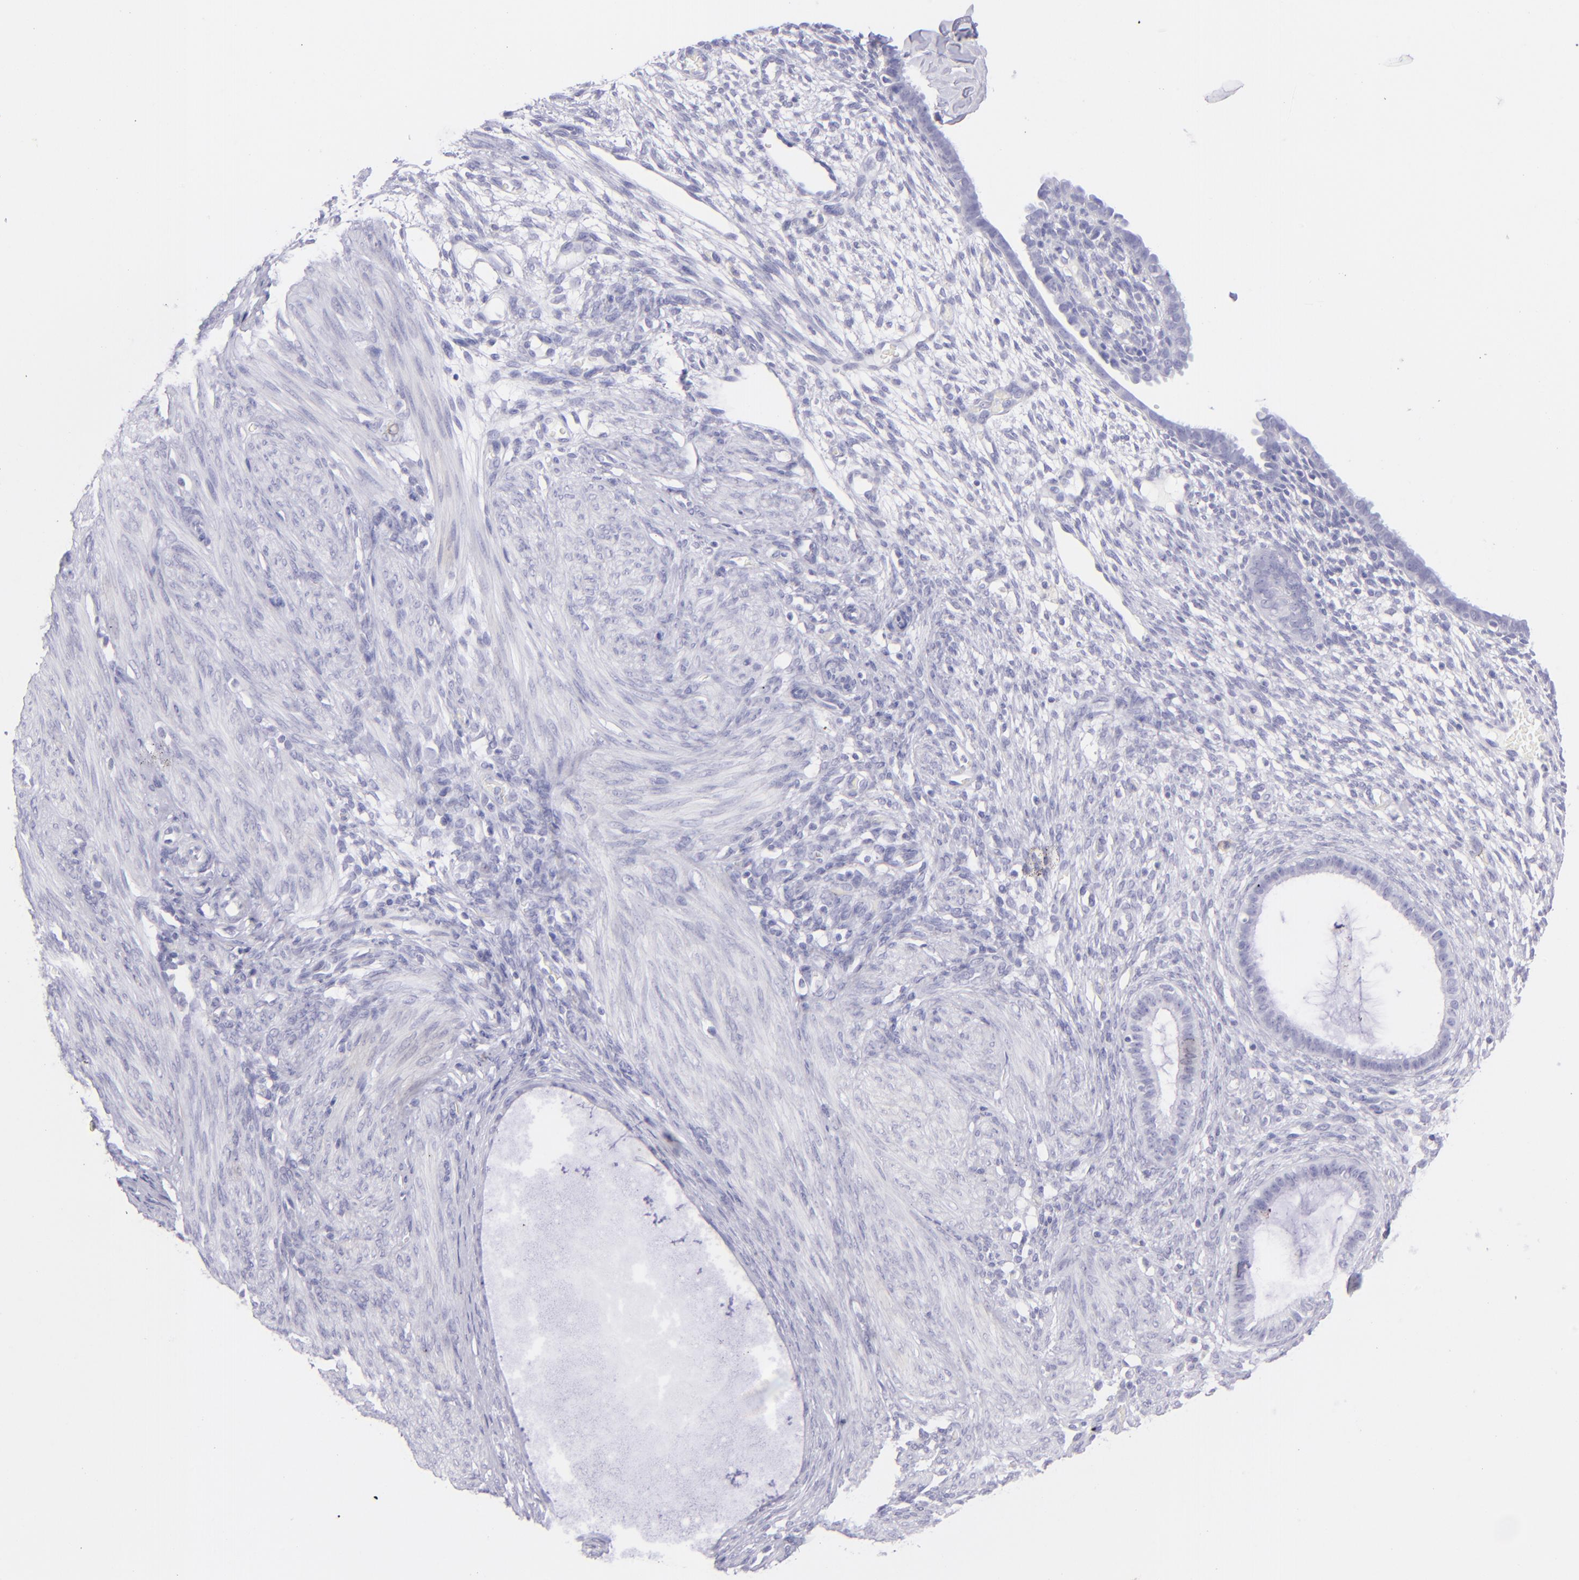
{"staining": {"intensity": "negative", "quantity": "none", "location": "none"}, "tissue": "endometrium", "cell_type": "Cells in endometrial stroma", "image_type": "normal", "snomed": [{"axis": "morphology", "description": "Normal tissue, NOS"}, {"axis": "topography", "description": "Endometrium"}], "caption": "A high-resolution histopathology image shows immunohistochemistry (IHC) staining of unremarkable endometrium, which demonstrates no significant expression in cells in endometrial stroma.", "gene": "CD72", "patient": {"sex": "female", "age": 72}}